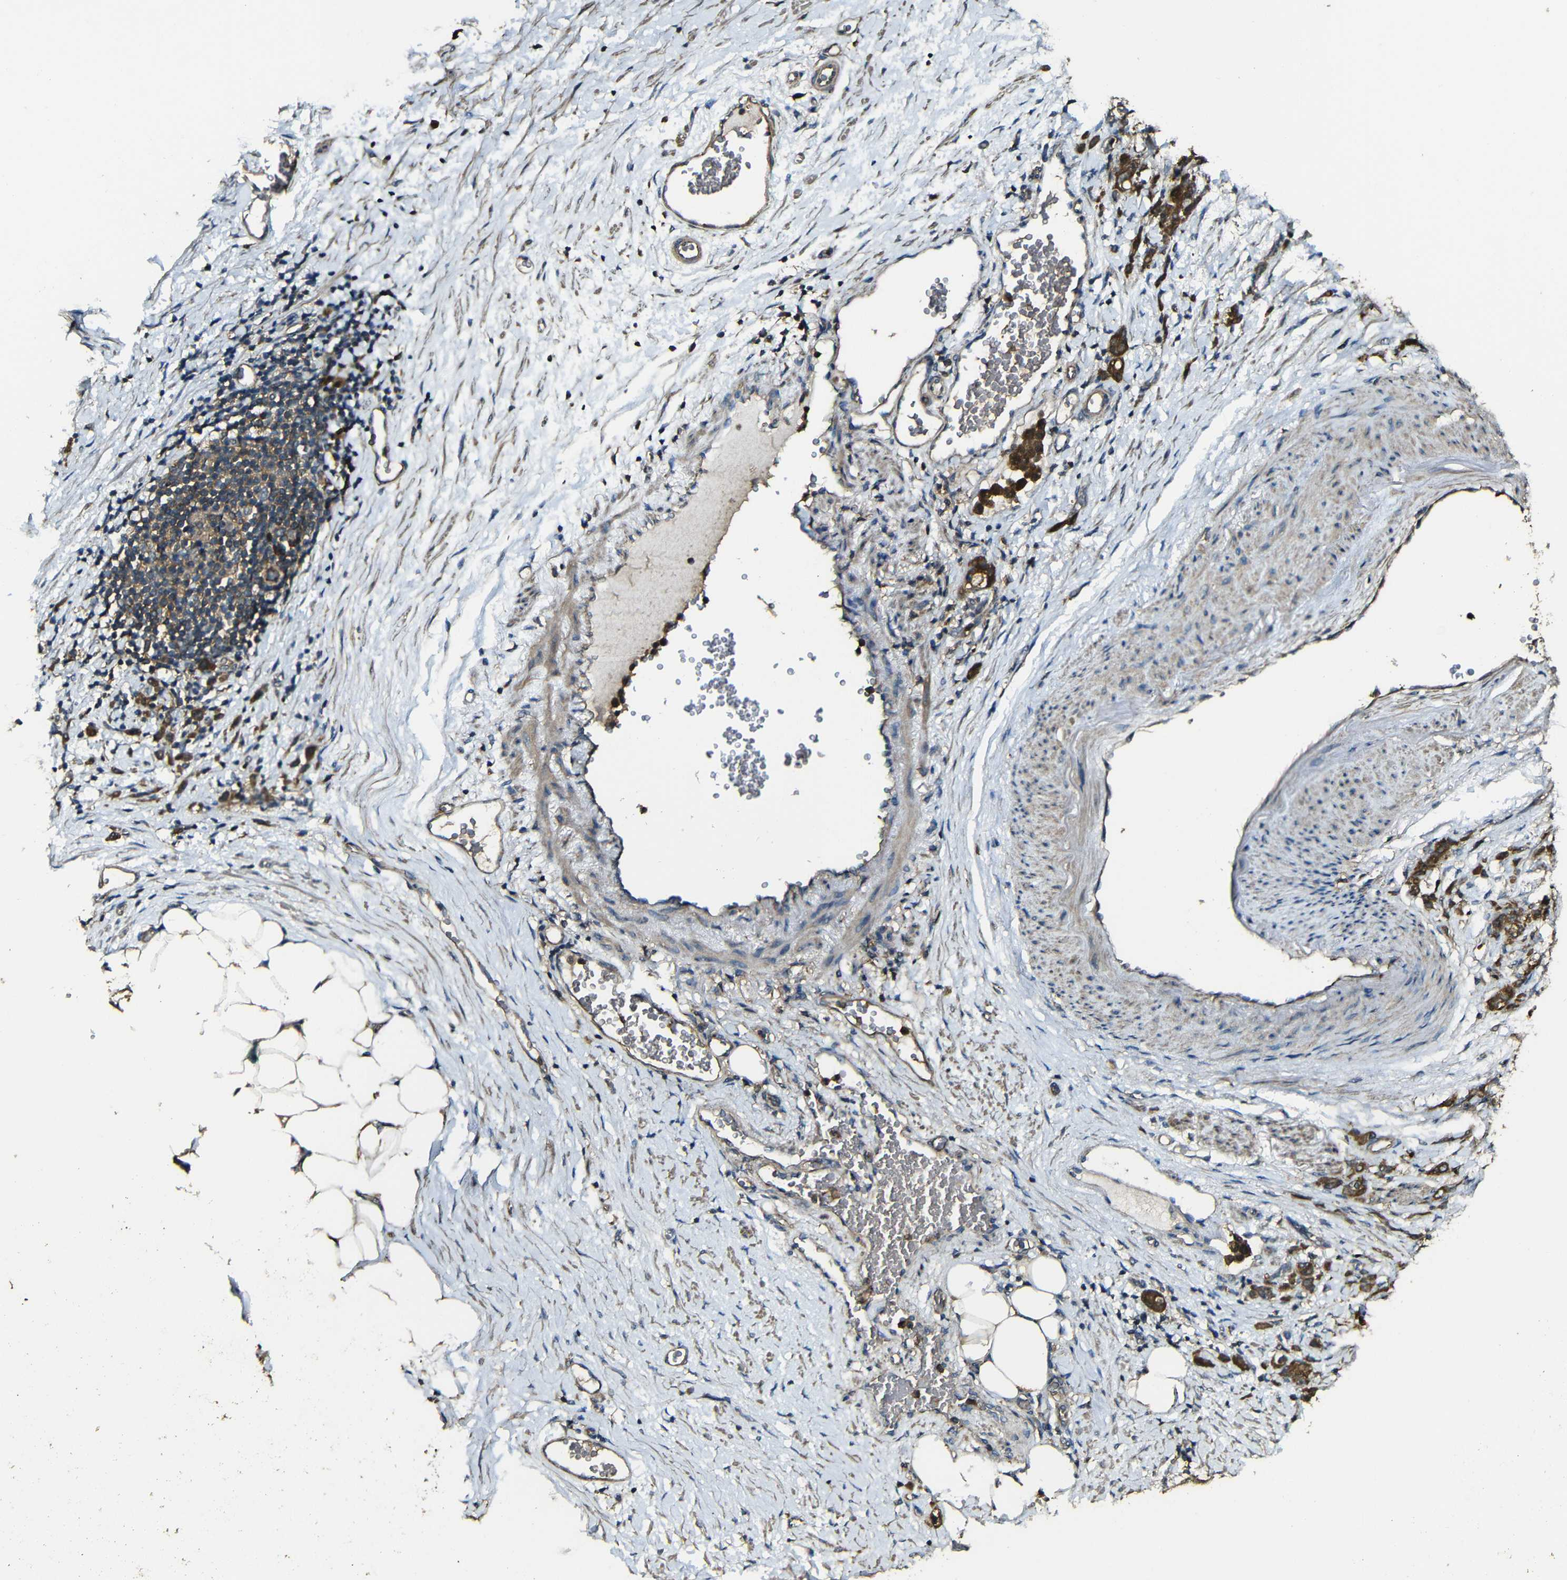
{"staining": {"intensity": "strong", "quantity": ">75%", "location": "cytoplasmic/membranous"}, "tissue": "stomach cancer", "cell_type": "Tumor cells", "image_type": "cancer", "snomed": [{"axis": "morphology", "description": "Adenocarcinoma, NOS"}, {"axis": "topography", "description": "Stomach"}], "caption": "An immunohistochemistry (IHC) photomicrograph of neoplastic tissue is shown. Protein staining in brown highlights strong cytoplasmic/membranous positivity in stomach adenocarcinoma within tumor cells.", "gene": "CASP8", "patient": {"sex": "male", "age": 82}}